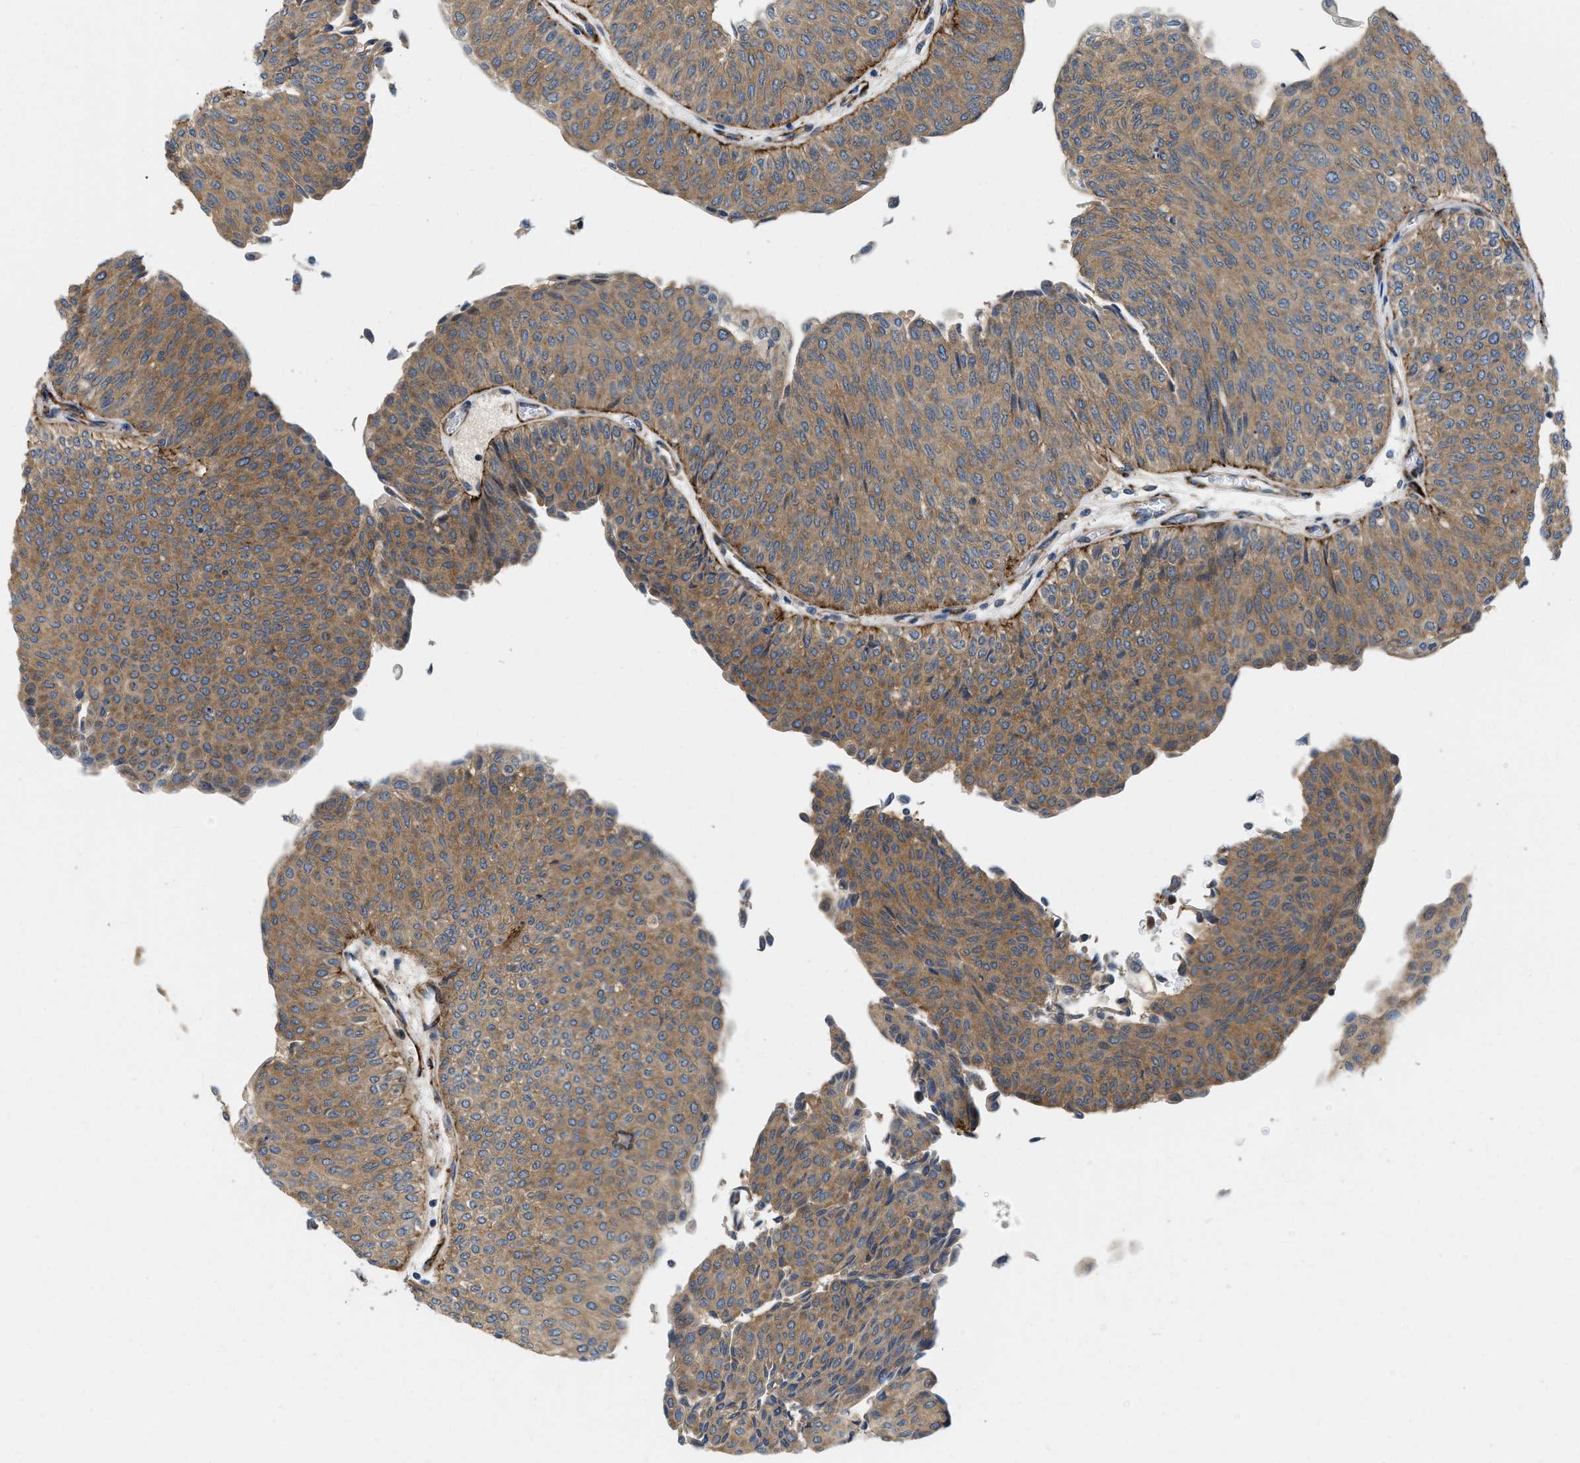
{"staining": {"intensity": "moderate", "quantity": ">75%", "location": "cytoplasmic/membranous"}, "tissue": "urothelial cancer", "cell_type": "Tumor cells", "image_type": "cancer", "snomed": [{"axis": "morphology", "description": "Urothelial carcinoma, Low grade"}, {"axis": "topography", "description": "Urinary bladder"}], "caption": "Human low-grade urothelial carcinoma stained with a protein marker exhibits moderate staining in tumor cells.", "gene": "ZNF599", "patient": {"sex": "male", "age": 78}}